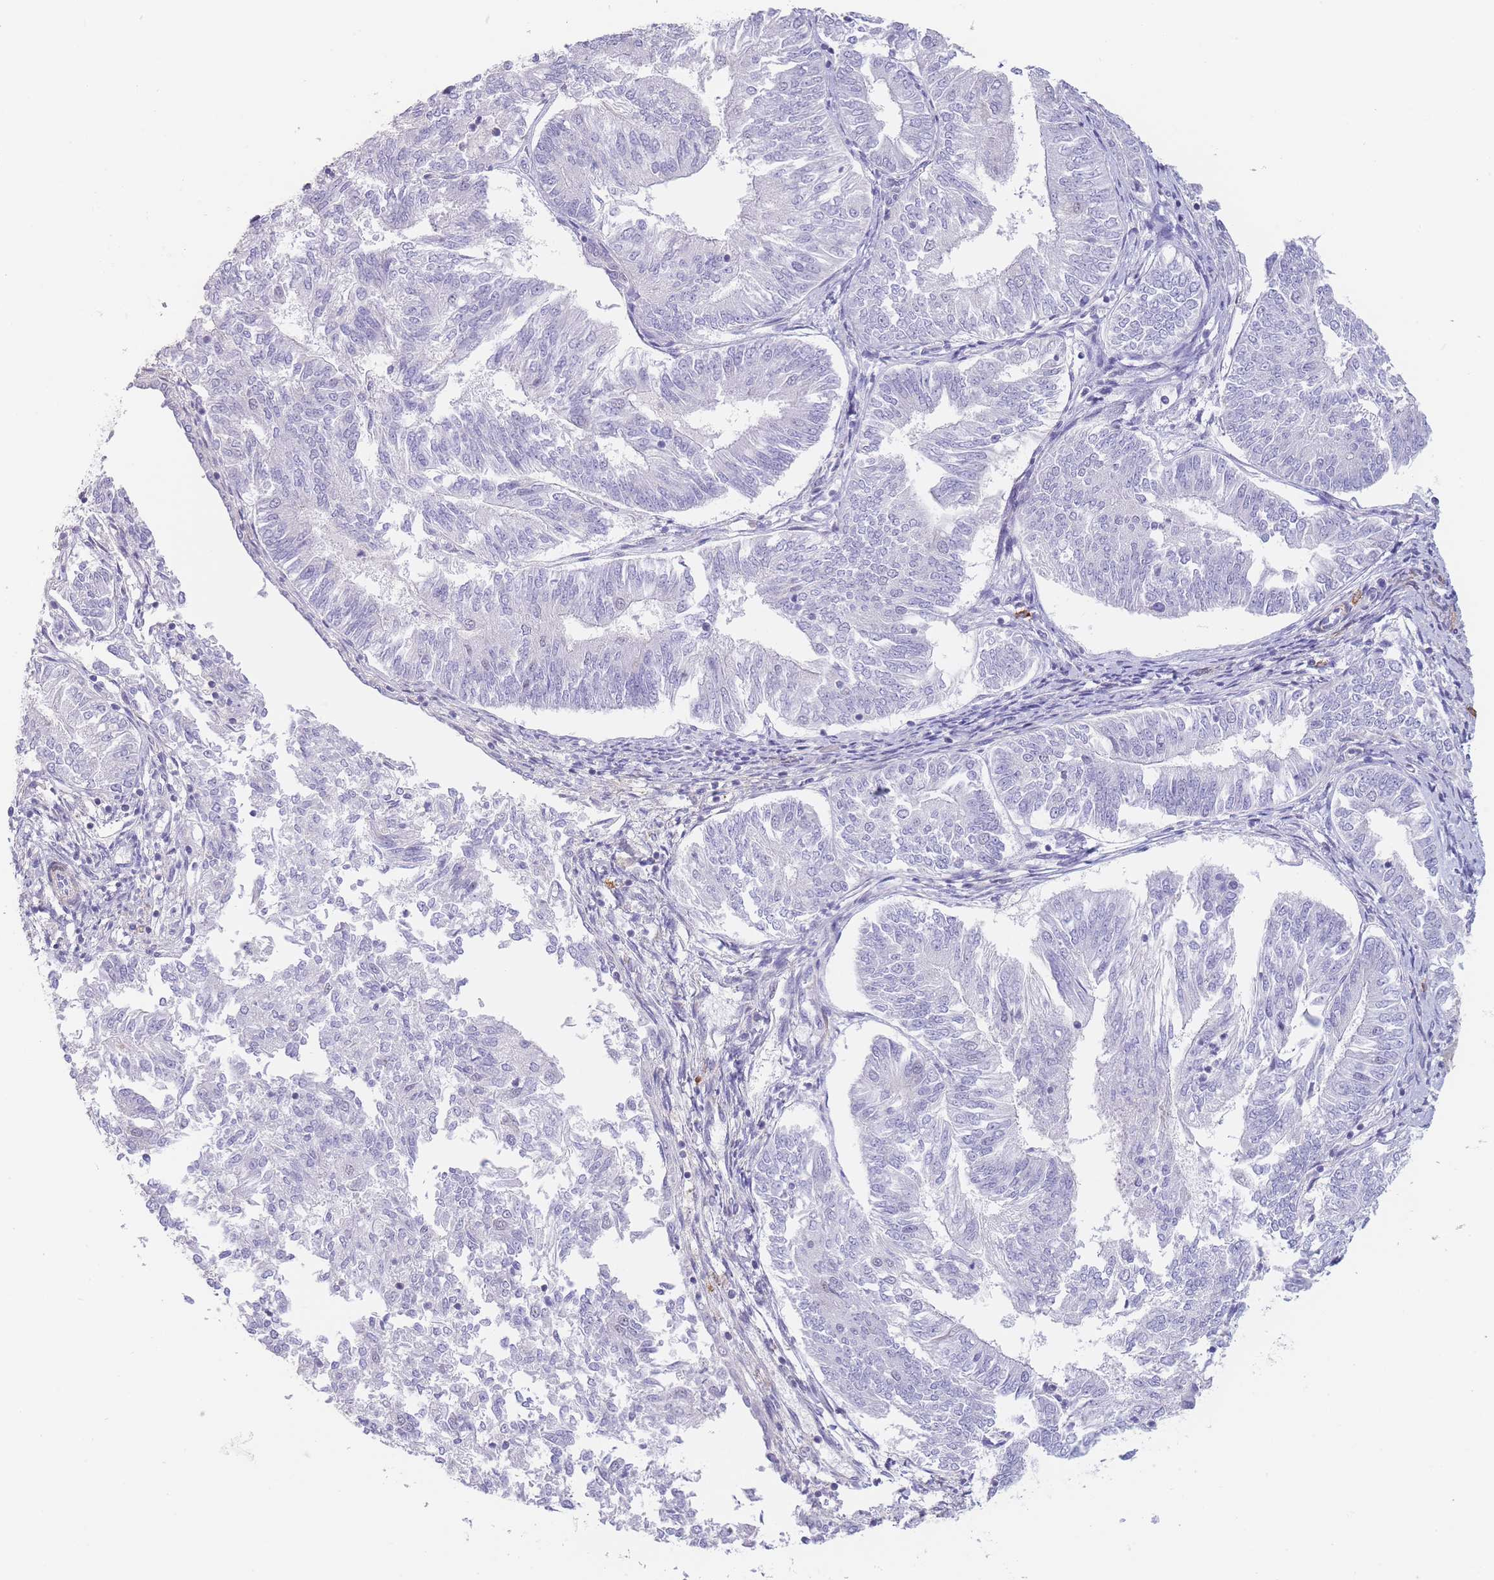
{"staining": {"intensity": "negative", "quantity": "none", "location": "none"}, "tissue": "endometrial cancer", "cell_type": "Tumor cells", "image_type": "cancer", "snomed": [{"axis": "morphology", "description": "Adenocarcinoma, NOS"}, {"axis": "topography", "description": "Endometrium"}], "caption": "DAB immunohistochemical staining of human endometrial cancer shows no significant staining in tumor cells. (DAB IHC, high magnification).", "gene": "ASAP3", "patient": {"sex": "female", "age": 58}}